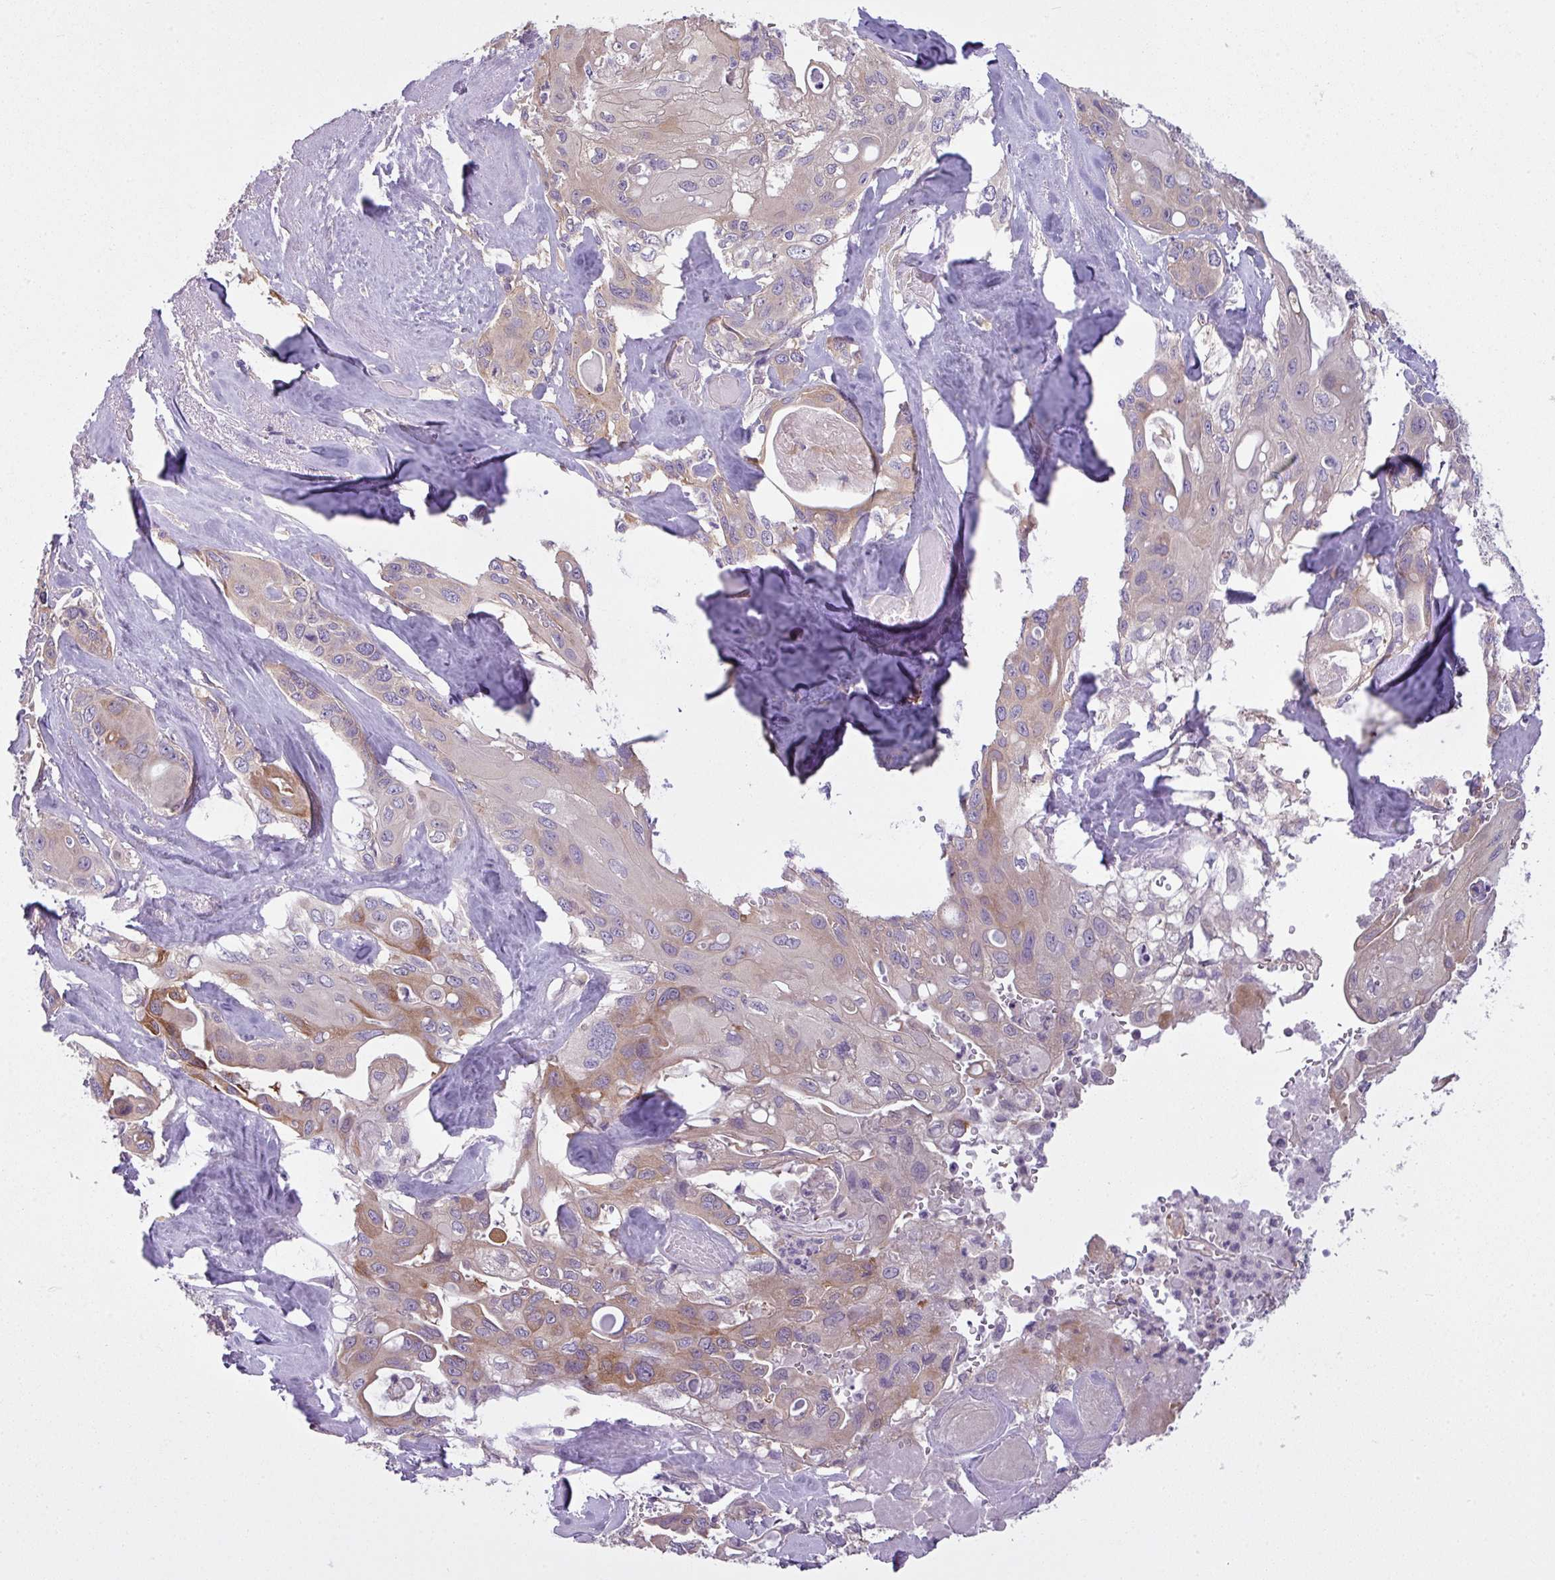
{"staining": {"intensity": "moderate", "quantity": "<25%", "location": "cytoplasmic/membranous"}, "tissue": "cervical cancer", "cell_type": "Tumor cells", "image_type": "cancer", "snomed": [{"axis": "morphology", "description": "Squamous cell carcinoma, NOS"}, {"axis": "topography", "description": "Cervix"}], "caption": "Human cervical cancer (squamous cell carcinoma) stained with a brown dye reveals moderate cytoplasmic/membranous positive positivity in about <25% of tumor cells.", "gene": "CAMK2B", "patient": {"sex": "female", "age": 67}}